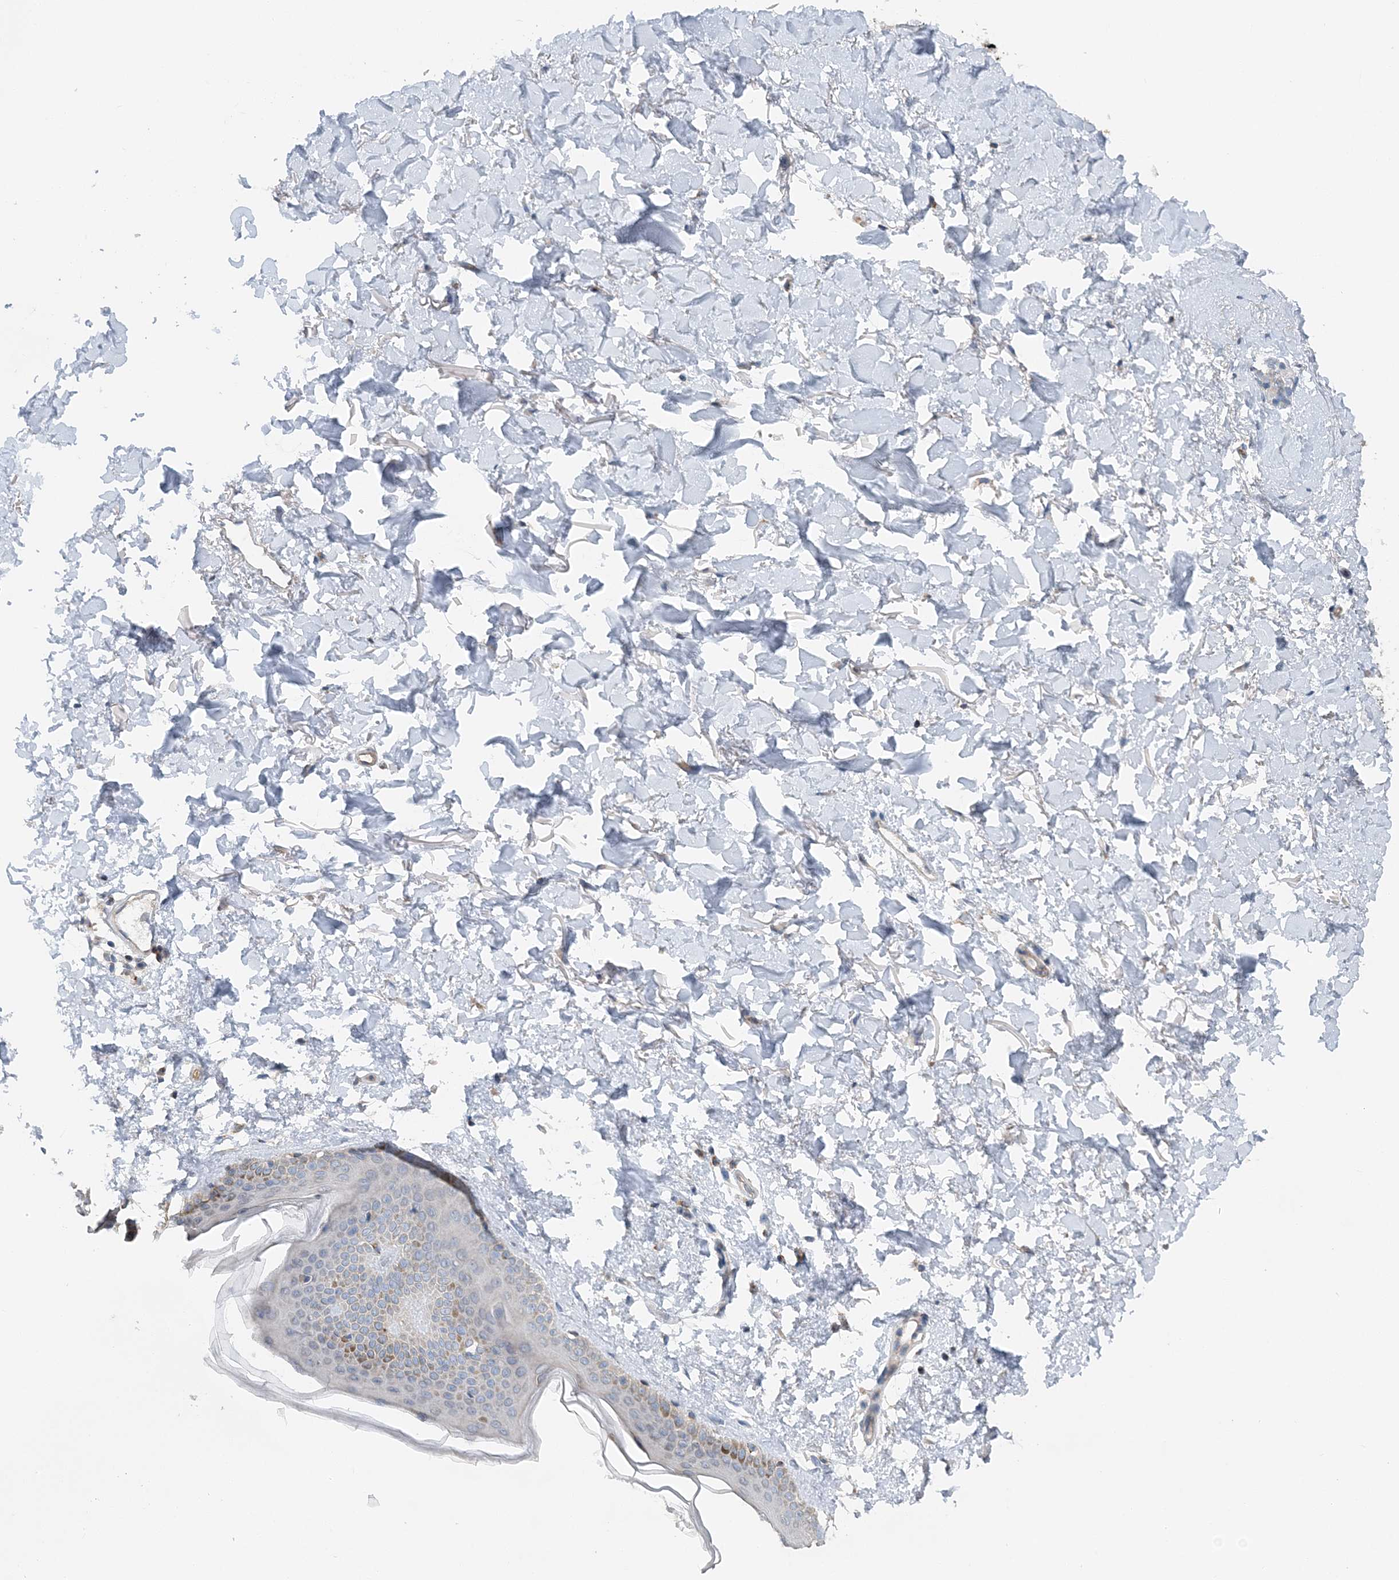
{"staining": {"intensity": "weak", "quantity": "25%-75%", "location": "cytoplasmic/membranous"}, "tissue": "skin", "cell_type": "Fibroblasts", "image_type": "normal", "snomed": [{"axis": "morphology", "description": "Normal tissue, NOS"}, {"axis": "topography", "description": "Skin"}], "caption": "IHC photomicrograph of normal skin stained for a protein (brown), which reveals low levels of weak cytoplasmic/membranous positivity in approximately 25%-75% of fibroblasts.", "gene": "SPRY2", "patient": {"sex": "female", "age": 58}}